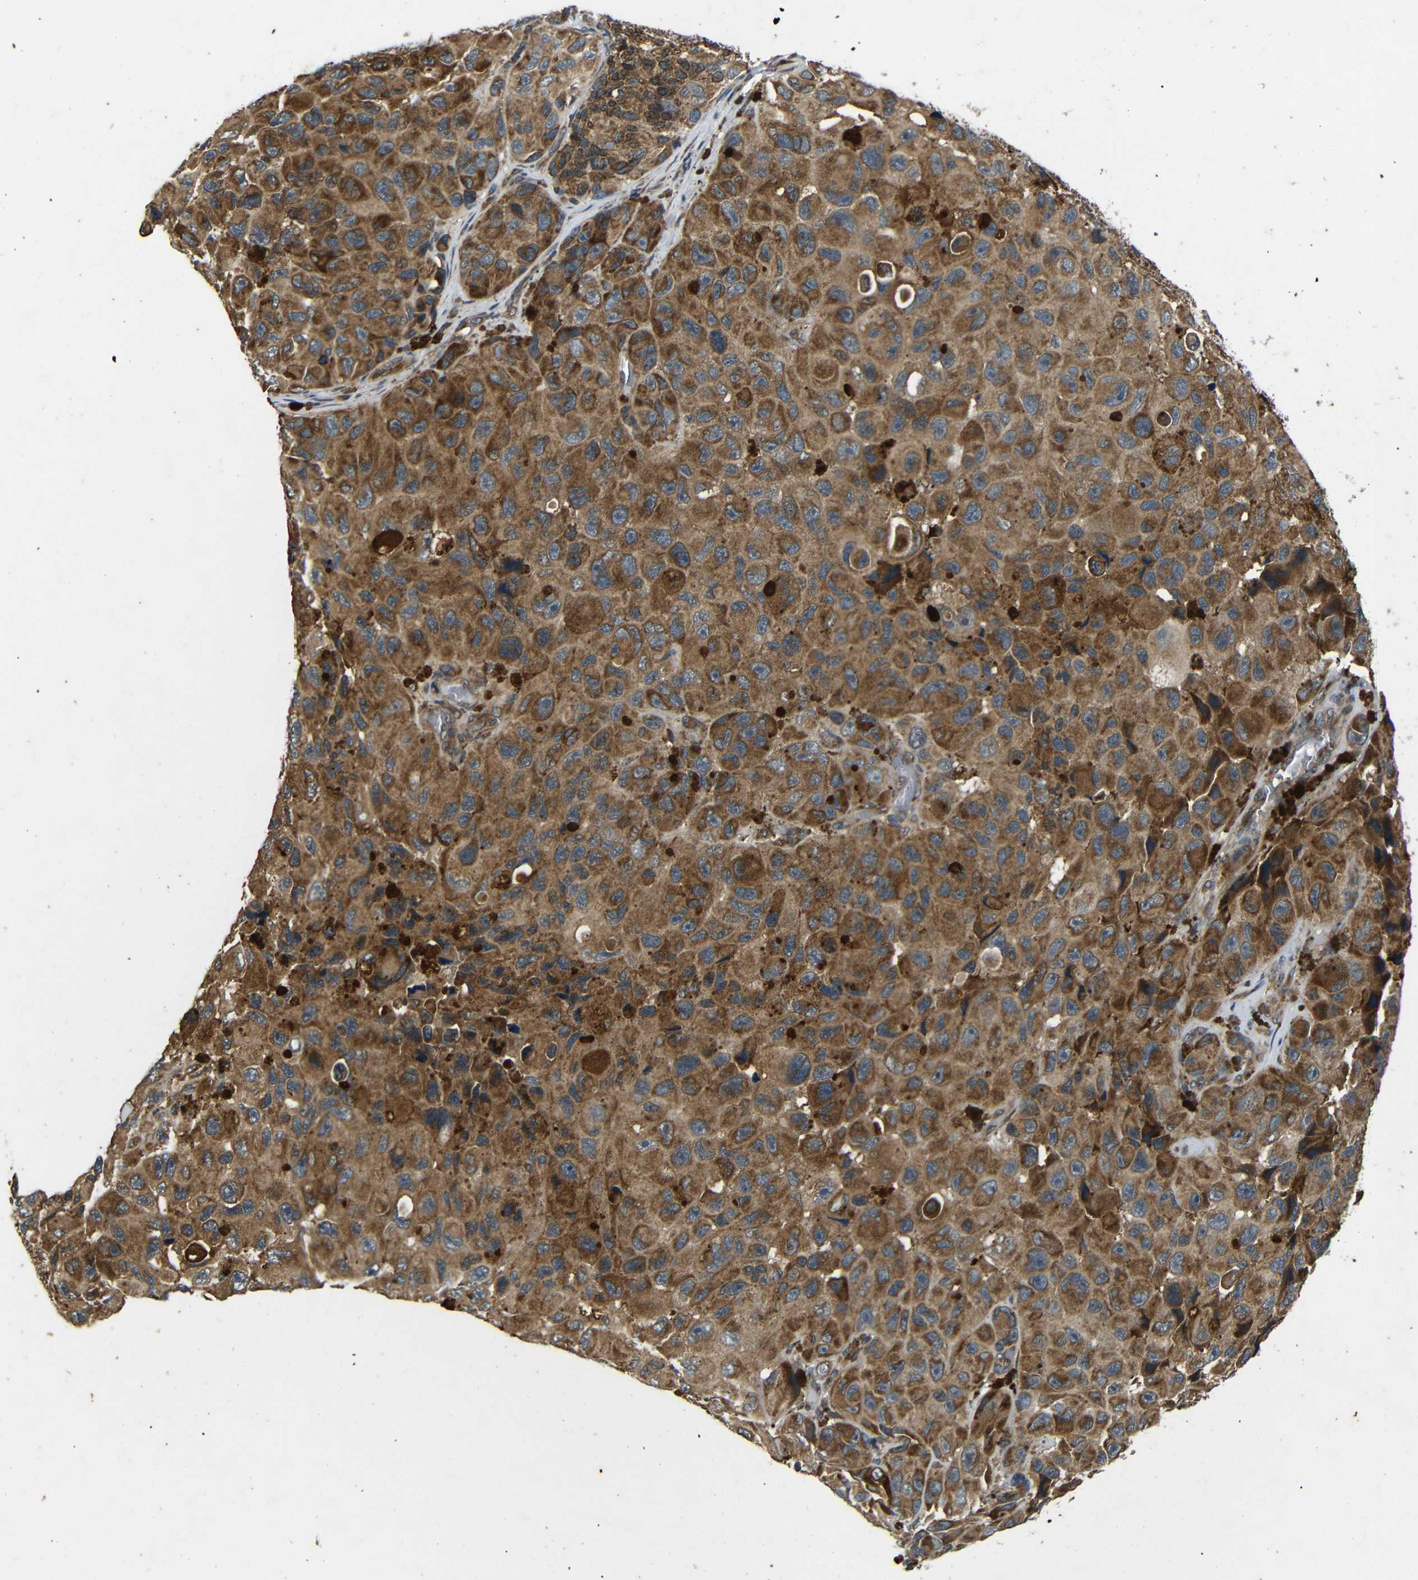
{"staining": {"intensity": "moderate", "quantity": ">75%", "location": "cytoplasmic/membranous"}, "tissue": "melanoma", "cell_type": "Tumor cells", "image_type": "cancer", "snomed": [{"axis": "morphology", "description": "Malignant melanoma, NOS"}, {"axis": "topography", "description": "Skin"}], "caption": "Immunohistochemistry (IHC) (DAB (3,3'-diaminobenzidine)) staining of human melanoma reveals moderate cytoplasmic/membranous protein staining in approximately >75% of tumor cells.", "gene": "TRPC1", "patient": {"sex": "female", "age": 73}}